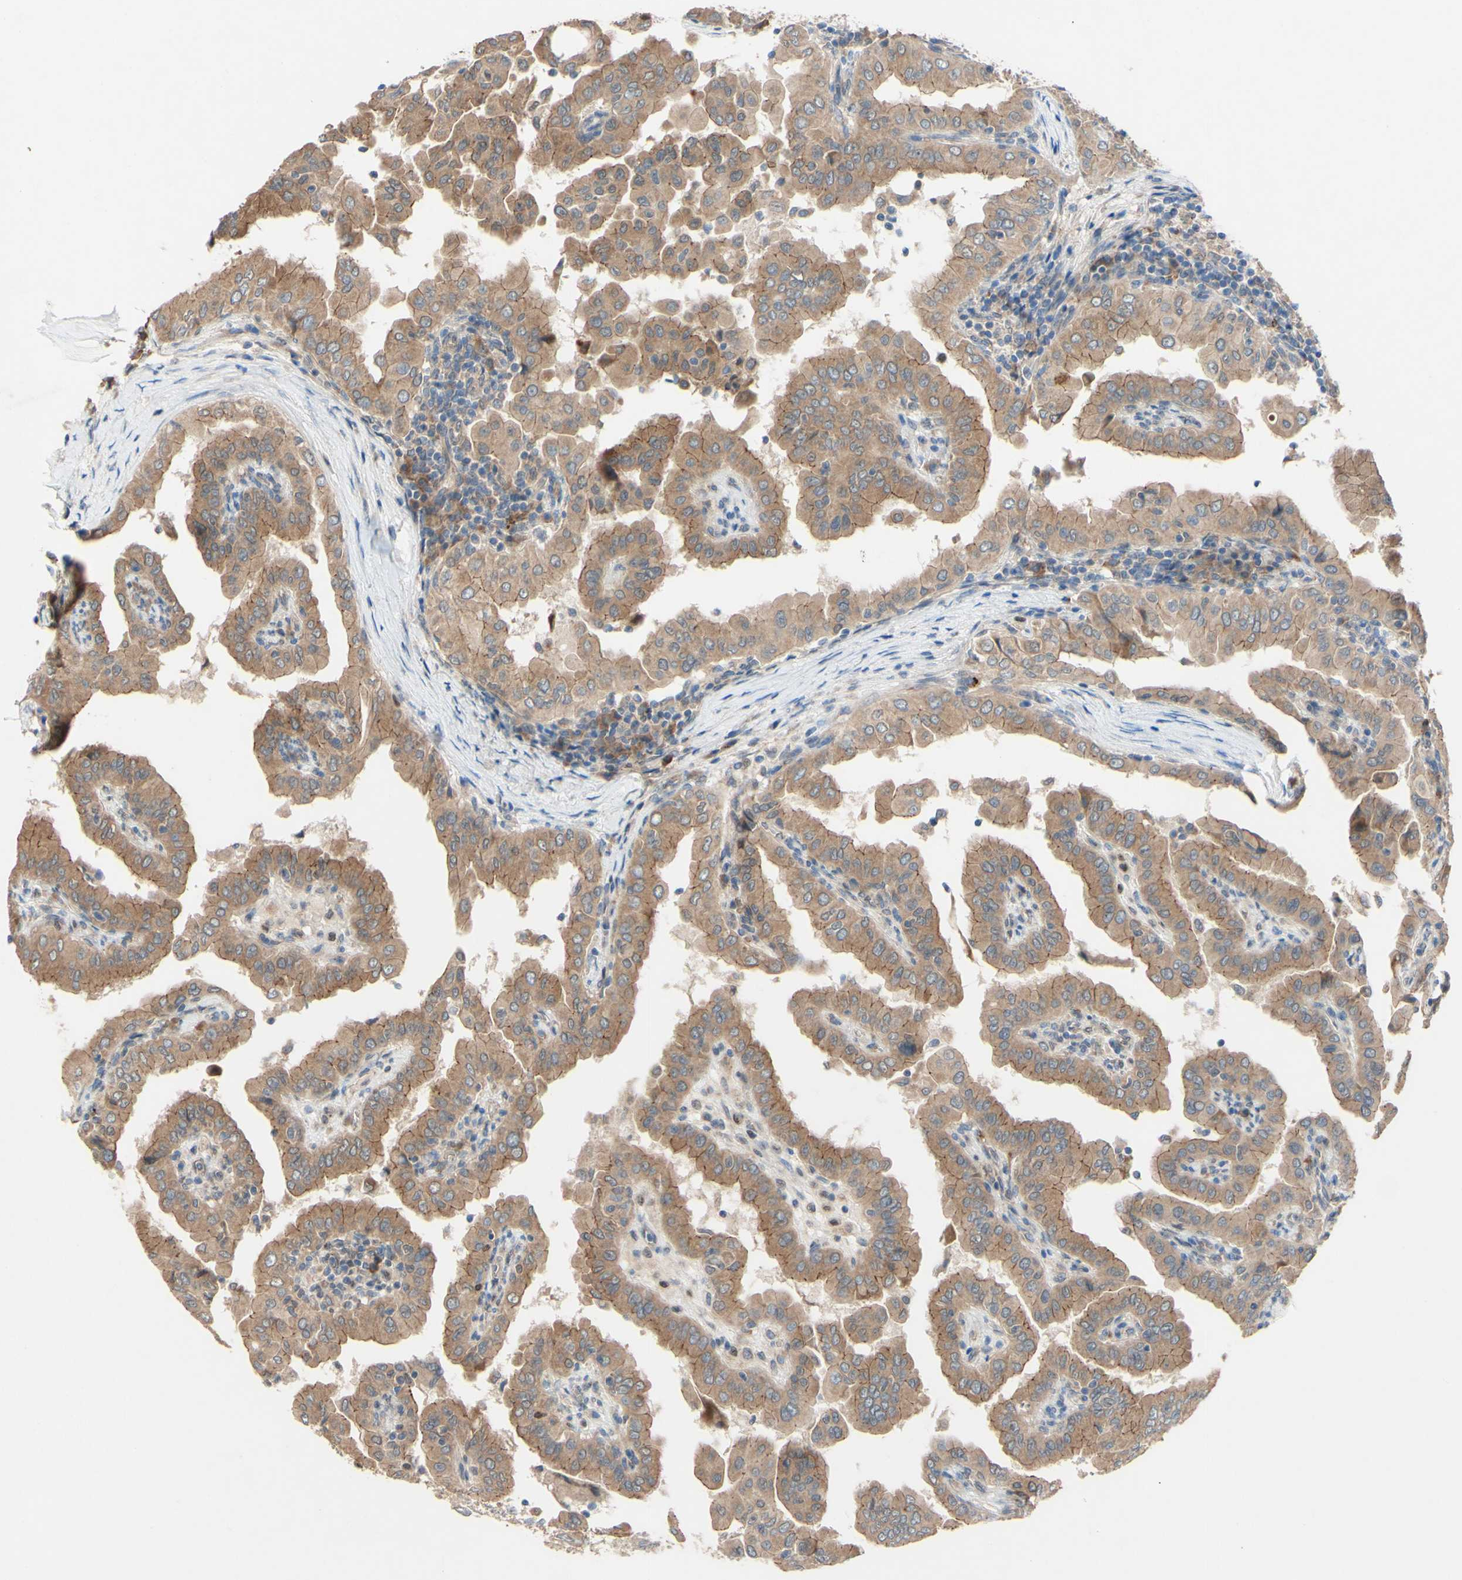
{"staining": {"intensity": "moderate", "quantity": ">75%", "location": "cytoplasmic/membranous"}, "tissue": "thyroid cancer", "cell_type": "Tumor cells", "image_type": "cancer", "snomed": [{"axis": "morphology", "description": "Papillary adenocarcinoma, NOS"}, {"axis": "topography", "description": "Thyroid gland"}], "caption": "A brown stain labels moderate cytoplasmic/membranous staining of a protein in human thyroid papillary adenocarcinoma tumor cells. (Brightfield microscopy of DAB IHC at high magnification).", "gene": "PDGFB", "patient": {"sex": "male", "age": 33}}